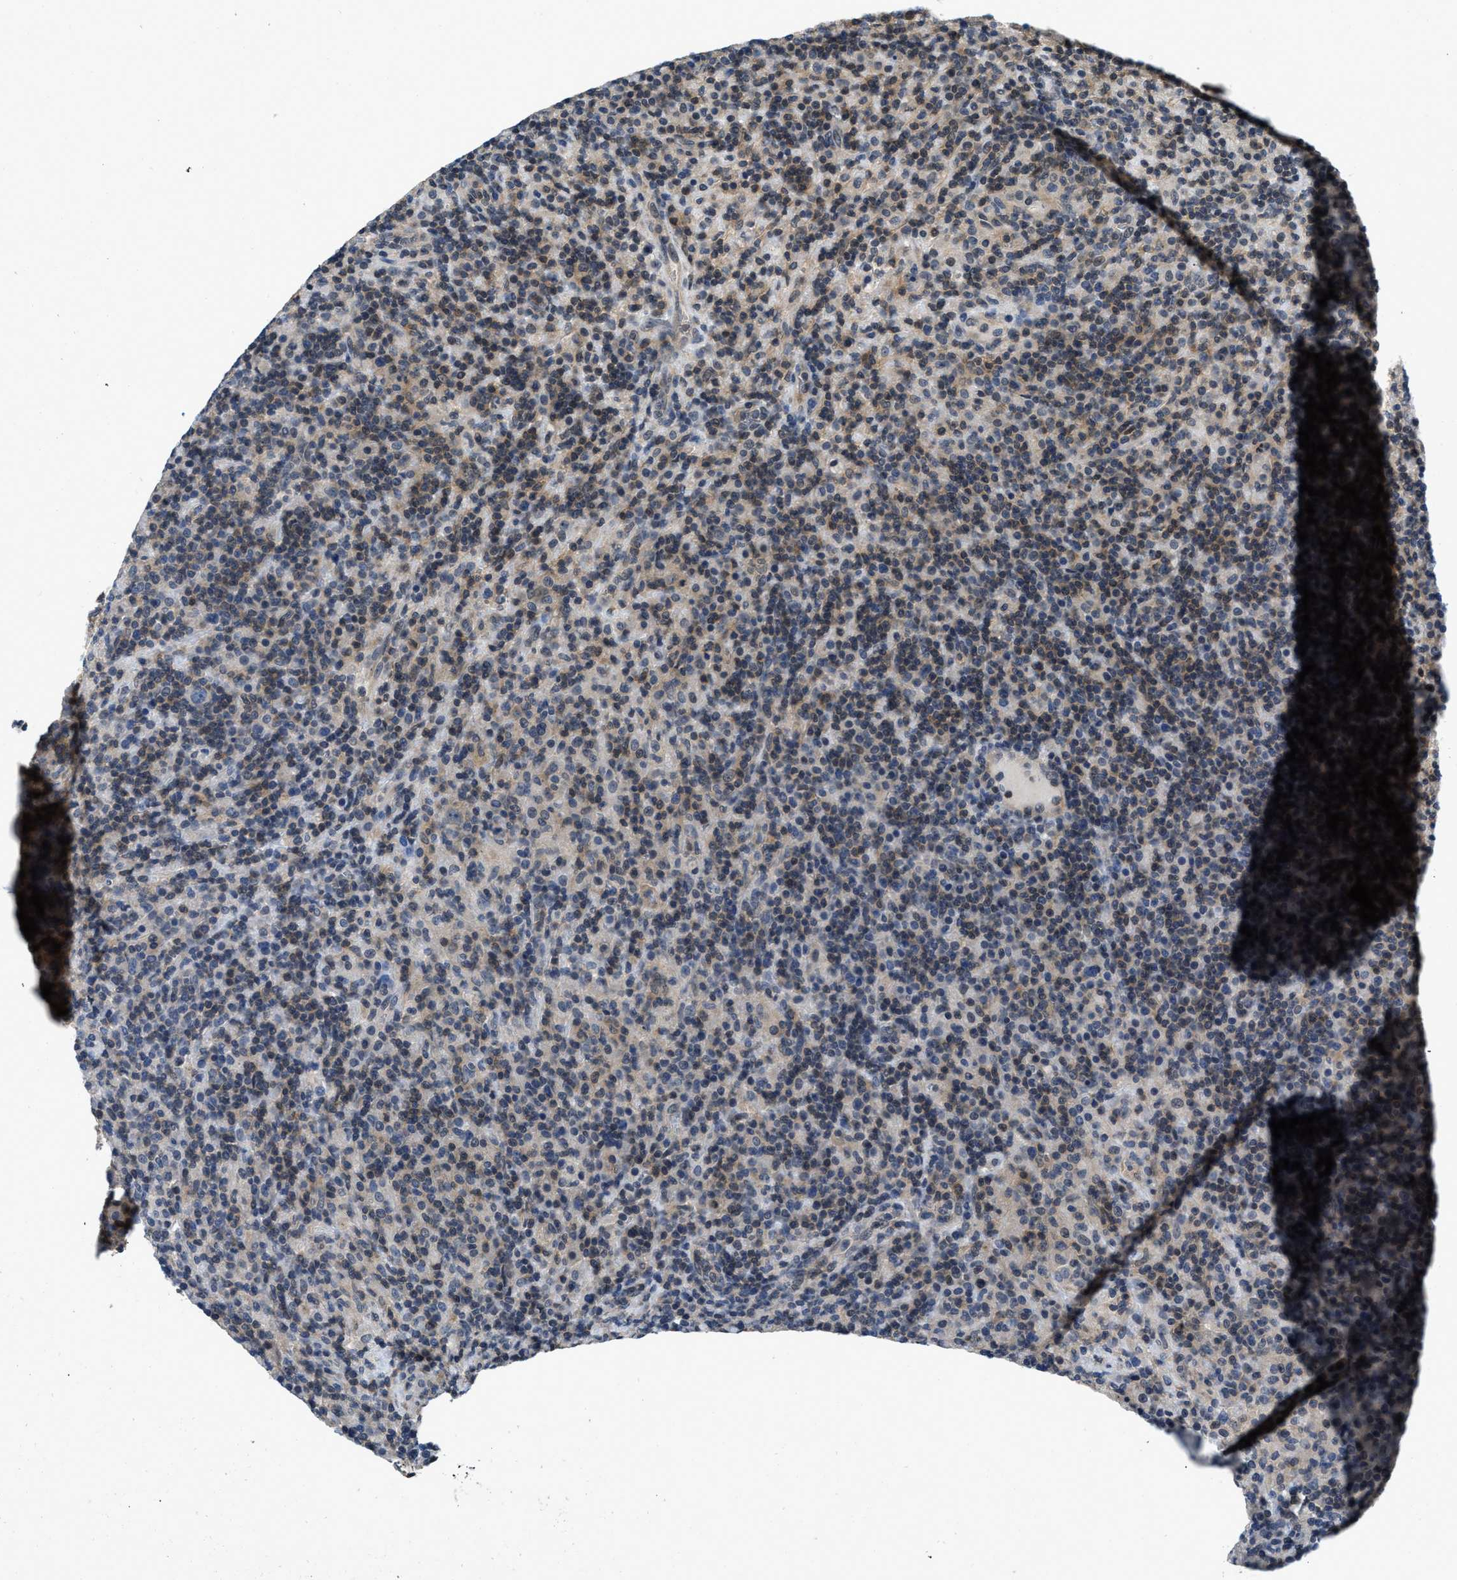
{"staining": {"intensity": "negative", "quantity": "none", "location": "none"}, "tissue": "lymphoma", "cell_type": "Tumor cells", "image_type": "cancer", "snomed": [{"axis": "morphology", "description": "Hodgkin's disease, NOS"}, {"axis": "topography", "description": "Lymph node"}], "caption": "Immunohistochemistry histopathology image of neoplastic tissue: lymphoma stained with DAB reveals no significant protein positivity in tumor cells.", "gene": "TES", "patient": {"sex": "male", "age": 70}}